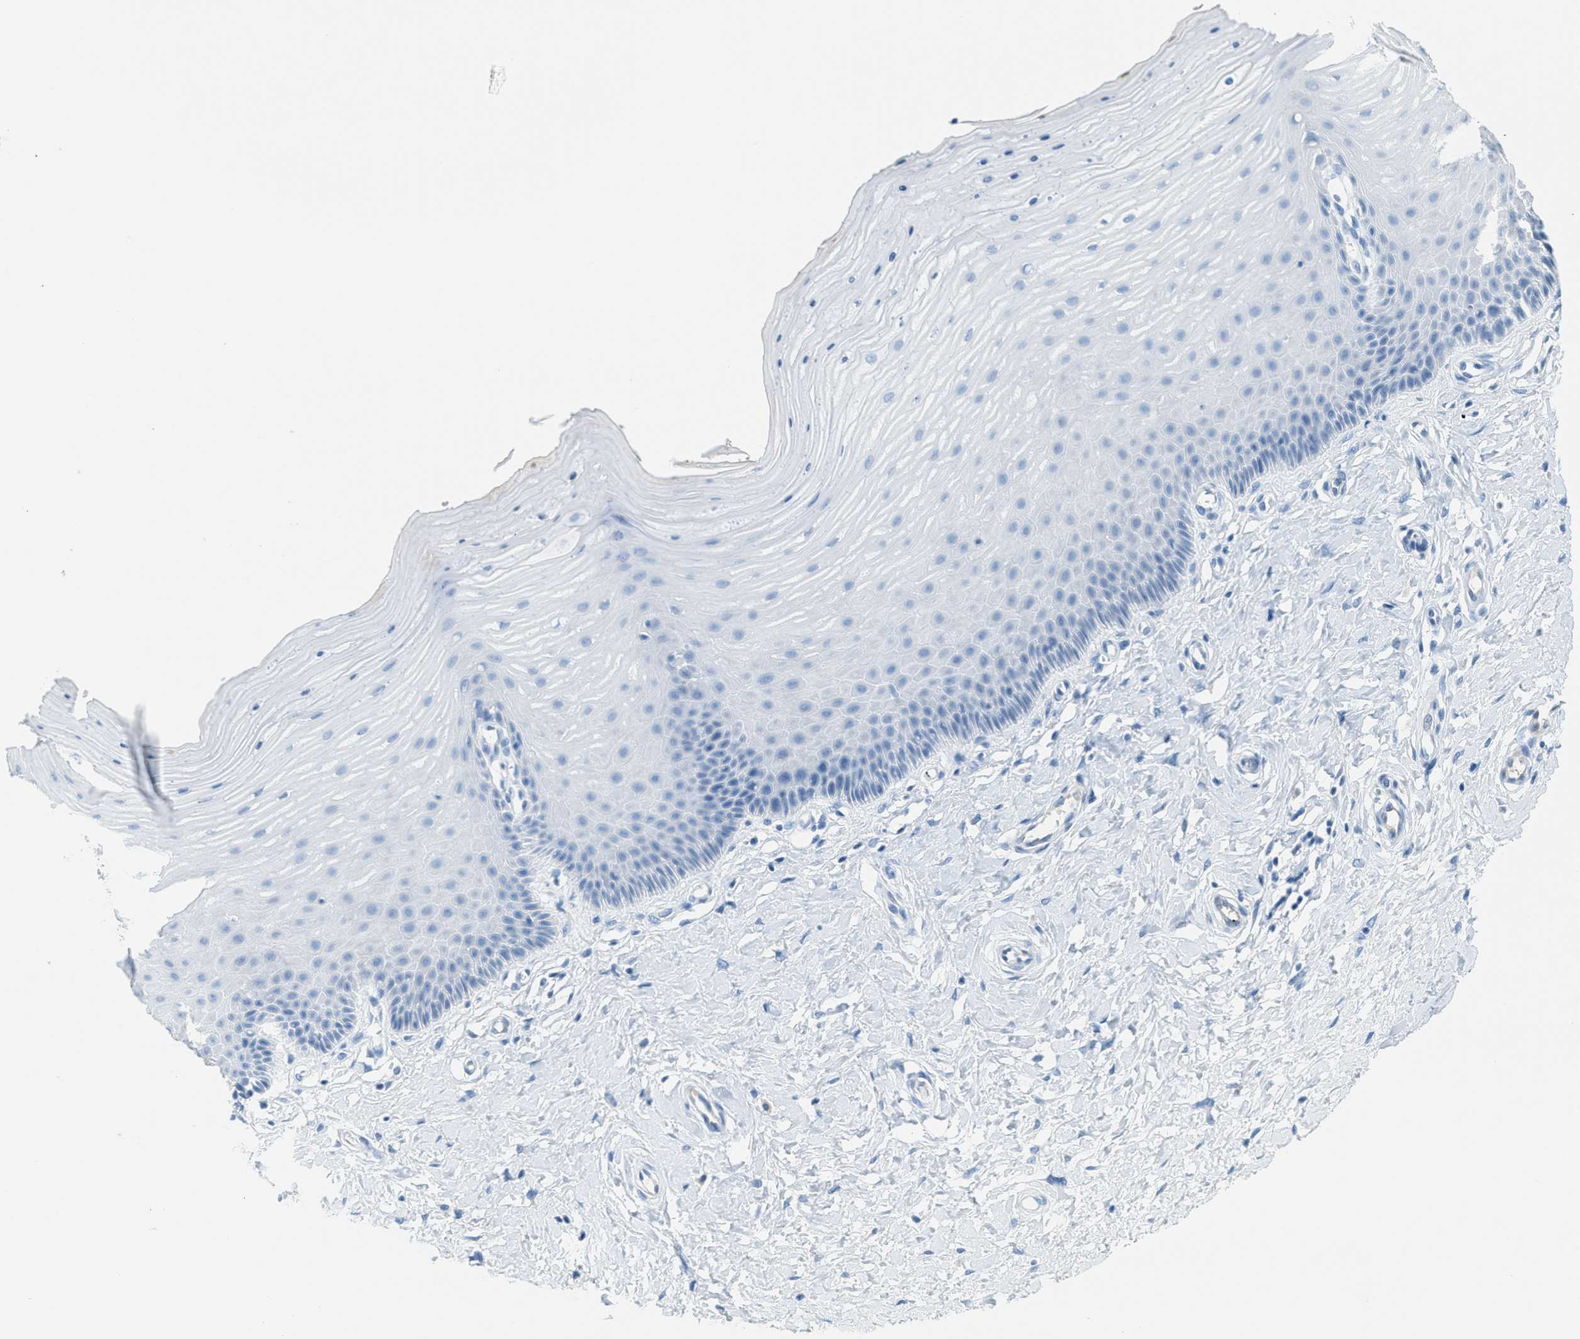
{"staining": {"intensity": "negative", "quantity": "none", "location": "none"}, "tissue": "cervix", "cell_type": "Squamous epithelial cells", "image_type": "normal", "snomed": [{"axis": "morphology", "description": "Normal tissue, NOS"}, {"axis": "topography", "description": "Cervix"}], "caption": "An image of human cervix is negative for staining in squamous epithelial cells. Brightfield microscopy of IHC stained with DAB (brown) and hematoxylin (blue), captured at high magnification.", "gene": "PPBP", "patient": {"sex": "female", "age": 55}}